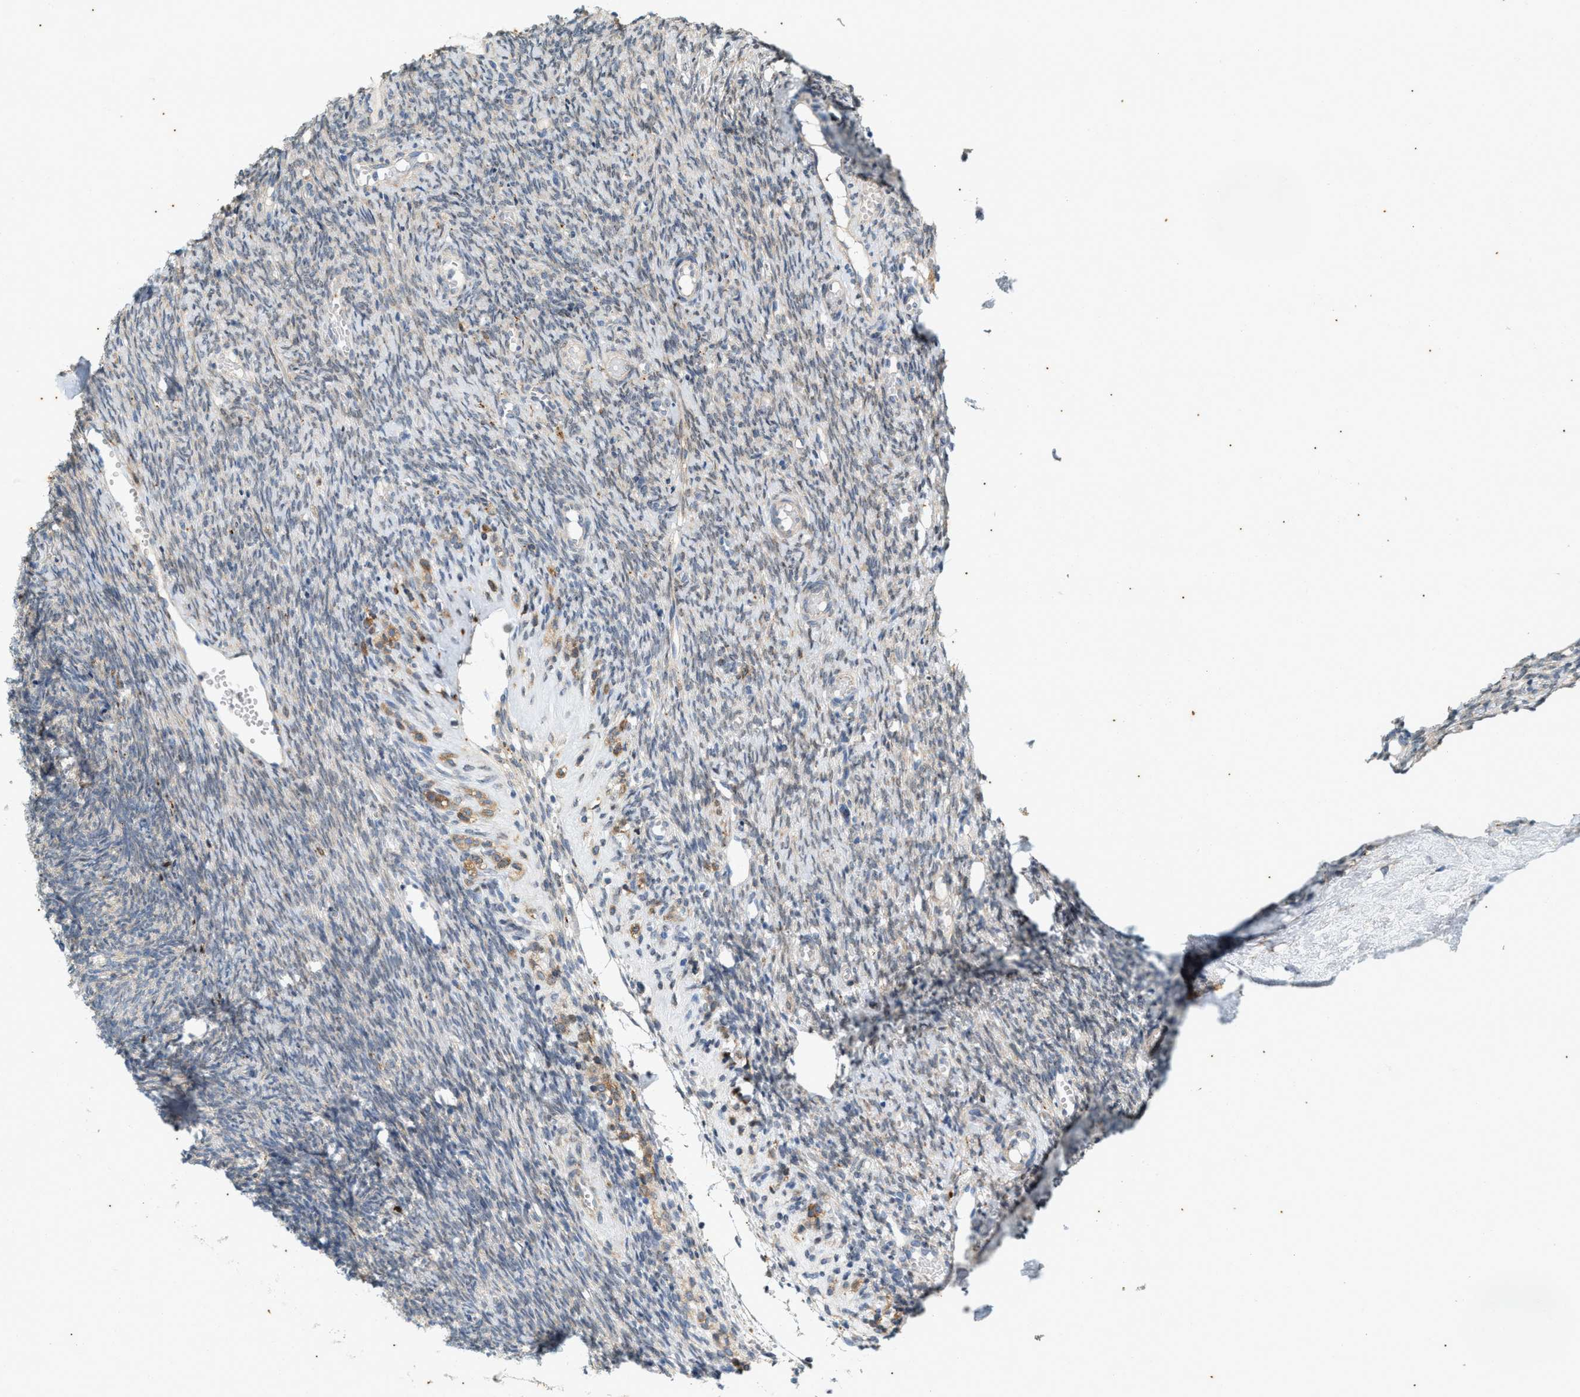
{"staining": {"intensity": "negative", "quantity": "none", "location": "none"}, "tissue": "ovary", "cell_type": "Ovarian stroma cells", "image_type": "normal", "snomed": [{"axis": "morphology", "description": "Normal tissue, NOS"}, {"axis": "topography", "description": "Ovary"}], "caption": "DAB (3,3'-diaminobenzidine) immunohistochemical staining of normal ovary reveals no significant positivity in ovarian stroma cells.", "gene": "CHPF2", "patient": {"sex": "female", "age": 41}}